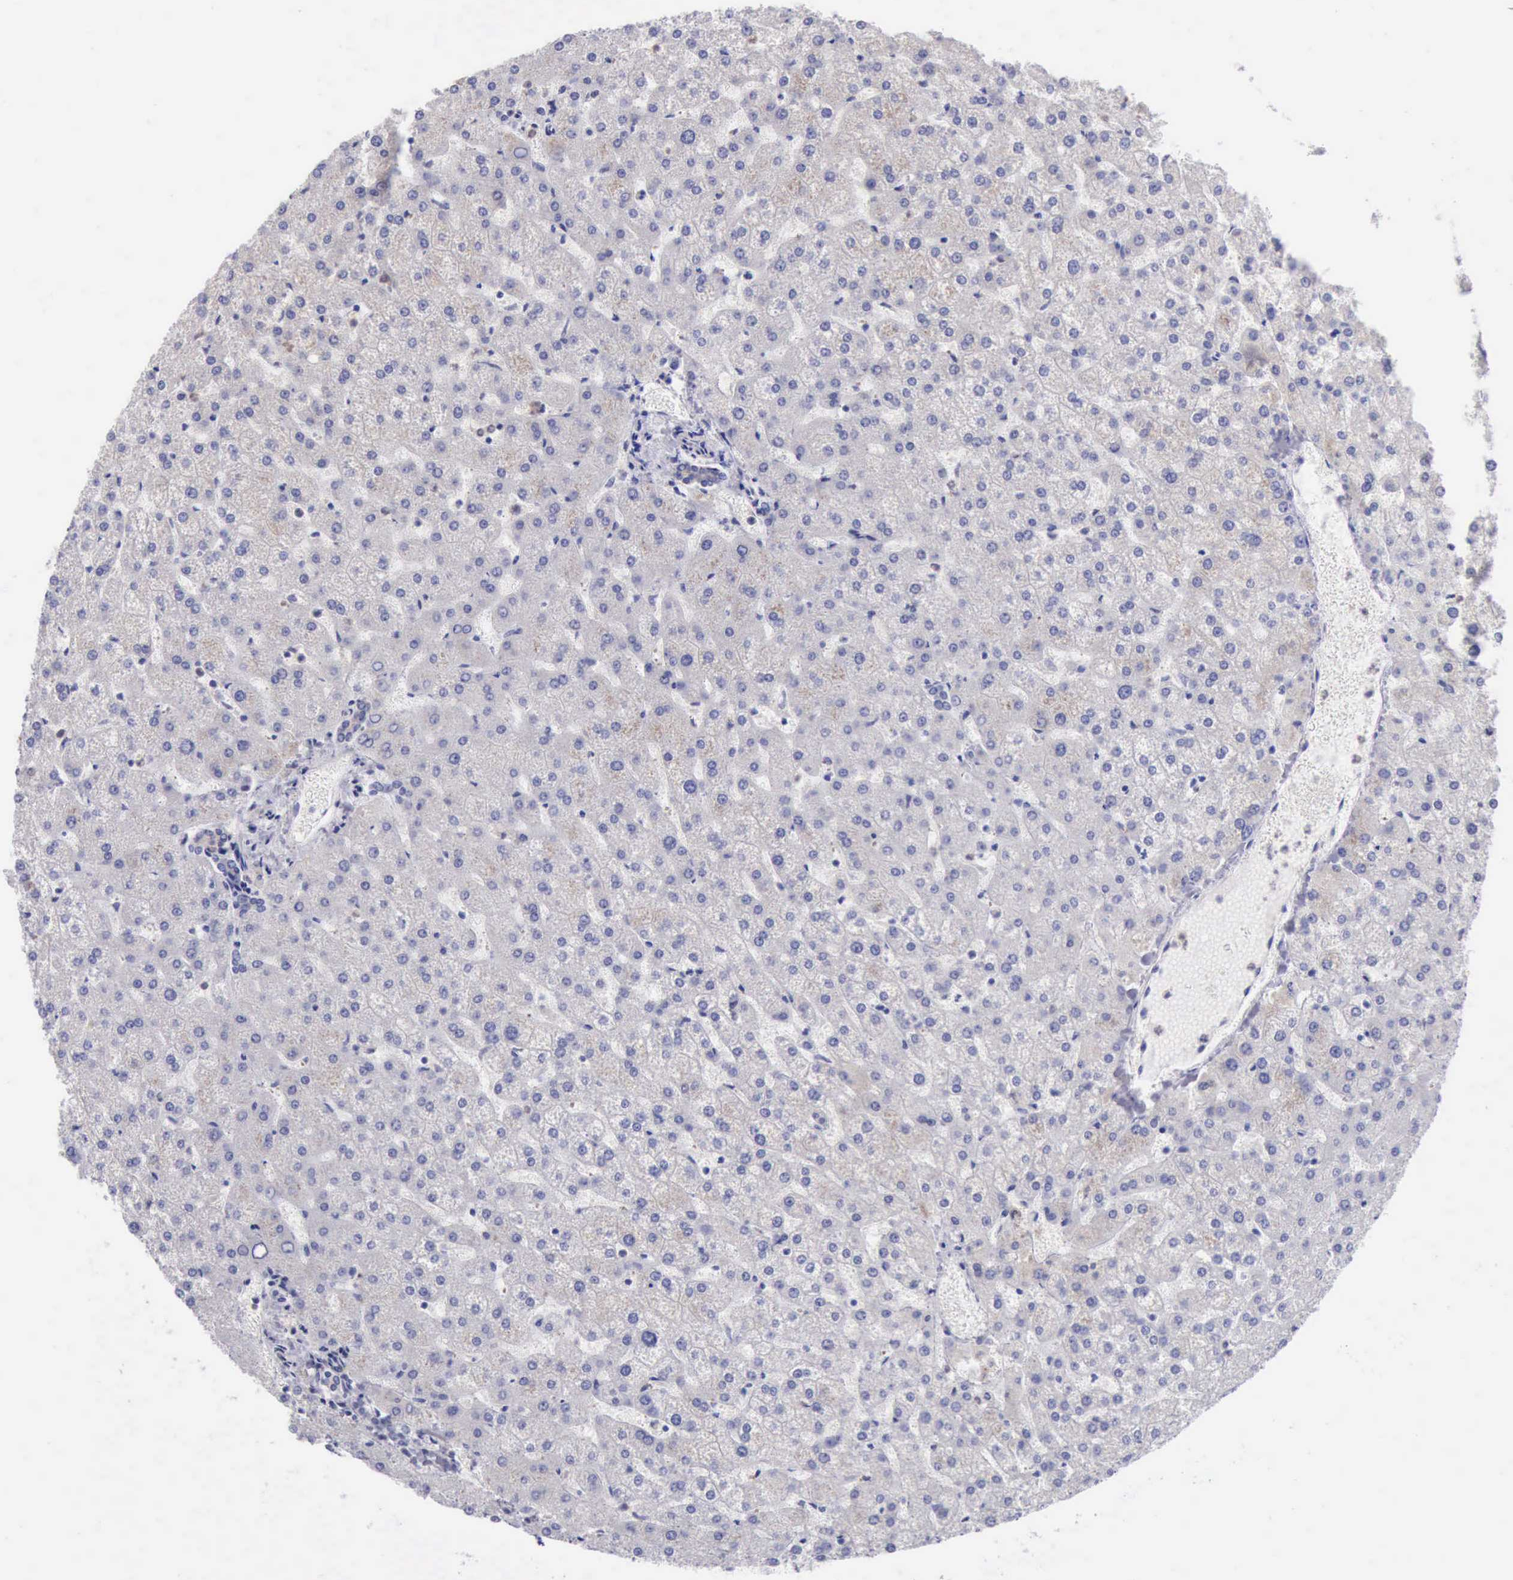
{"staining": {"intensity": "weak", "quantity": "<25%", "location": "cytoplasmic/membranous"}, "tissue": "liver", "cell_type": "Cholangiocytes", "image_type": "normal", "snomed": [{"axis": "morphology", "description": "Normal tissue, NOS"}, {"axis": "topography", "description": "Liver"}], "caption": "A high-resolution image shows immunohistochemistry (IHC) staining of normal liver, which demonstrates no significant positivity in cholangiocytes.", "gene": "DNAJB7", "patient": {"sex": "female", "age": 32}}